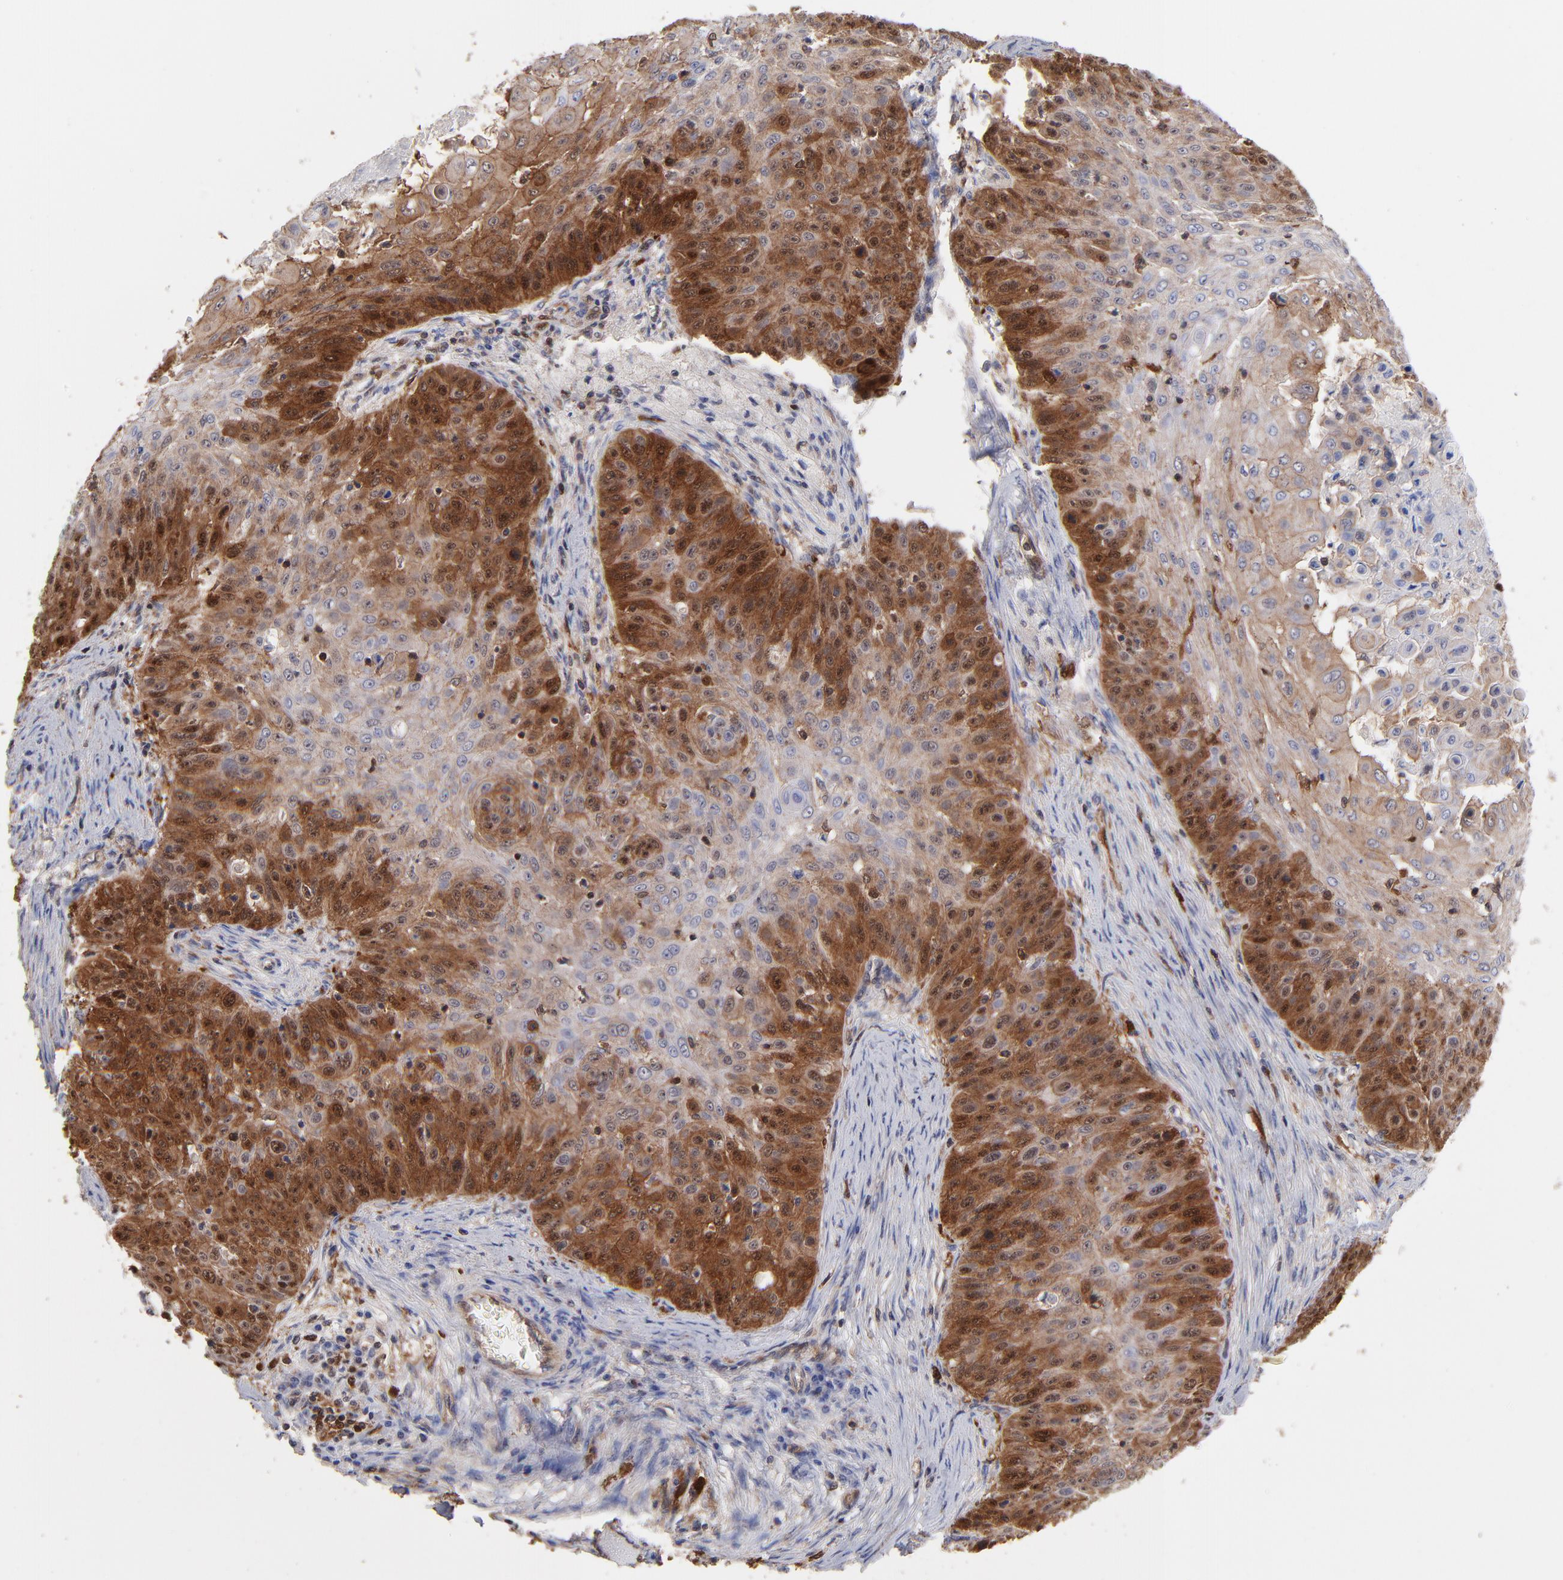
{"staining": {"intensity": "moderate", "quantity": ">75%", "location": "cytoplasmic/membranous,nuclear"}, "tissue": "skin cancer", "cell_type": "Tumor cells", "image_type": "cancer", "snomed": [{"axis": "morphology", "description": "Squamous cell carcinoma, NOS"}, {"axis": "topography", "description": "Skin"}], "caption": "Immunohistochemical staining of skin squamous cell carcinoma exhibits medium levels of moderate cytoplasmic/membranous and nuclear staining in about >75% of tumor cells.", "gene": "DCTPP1", "patient": {"sex": "male", "age": 82}}